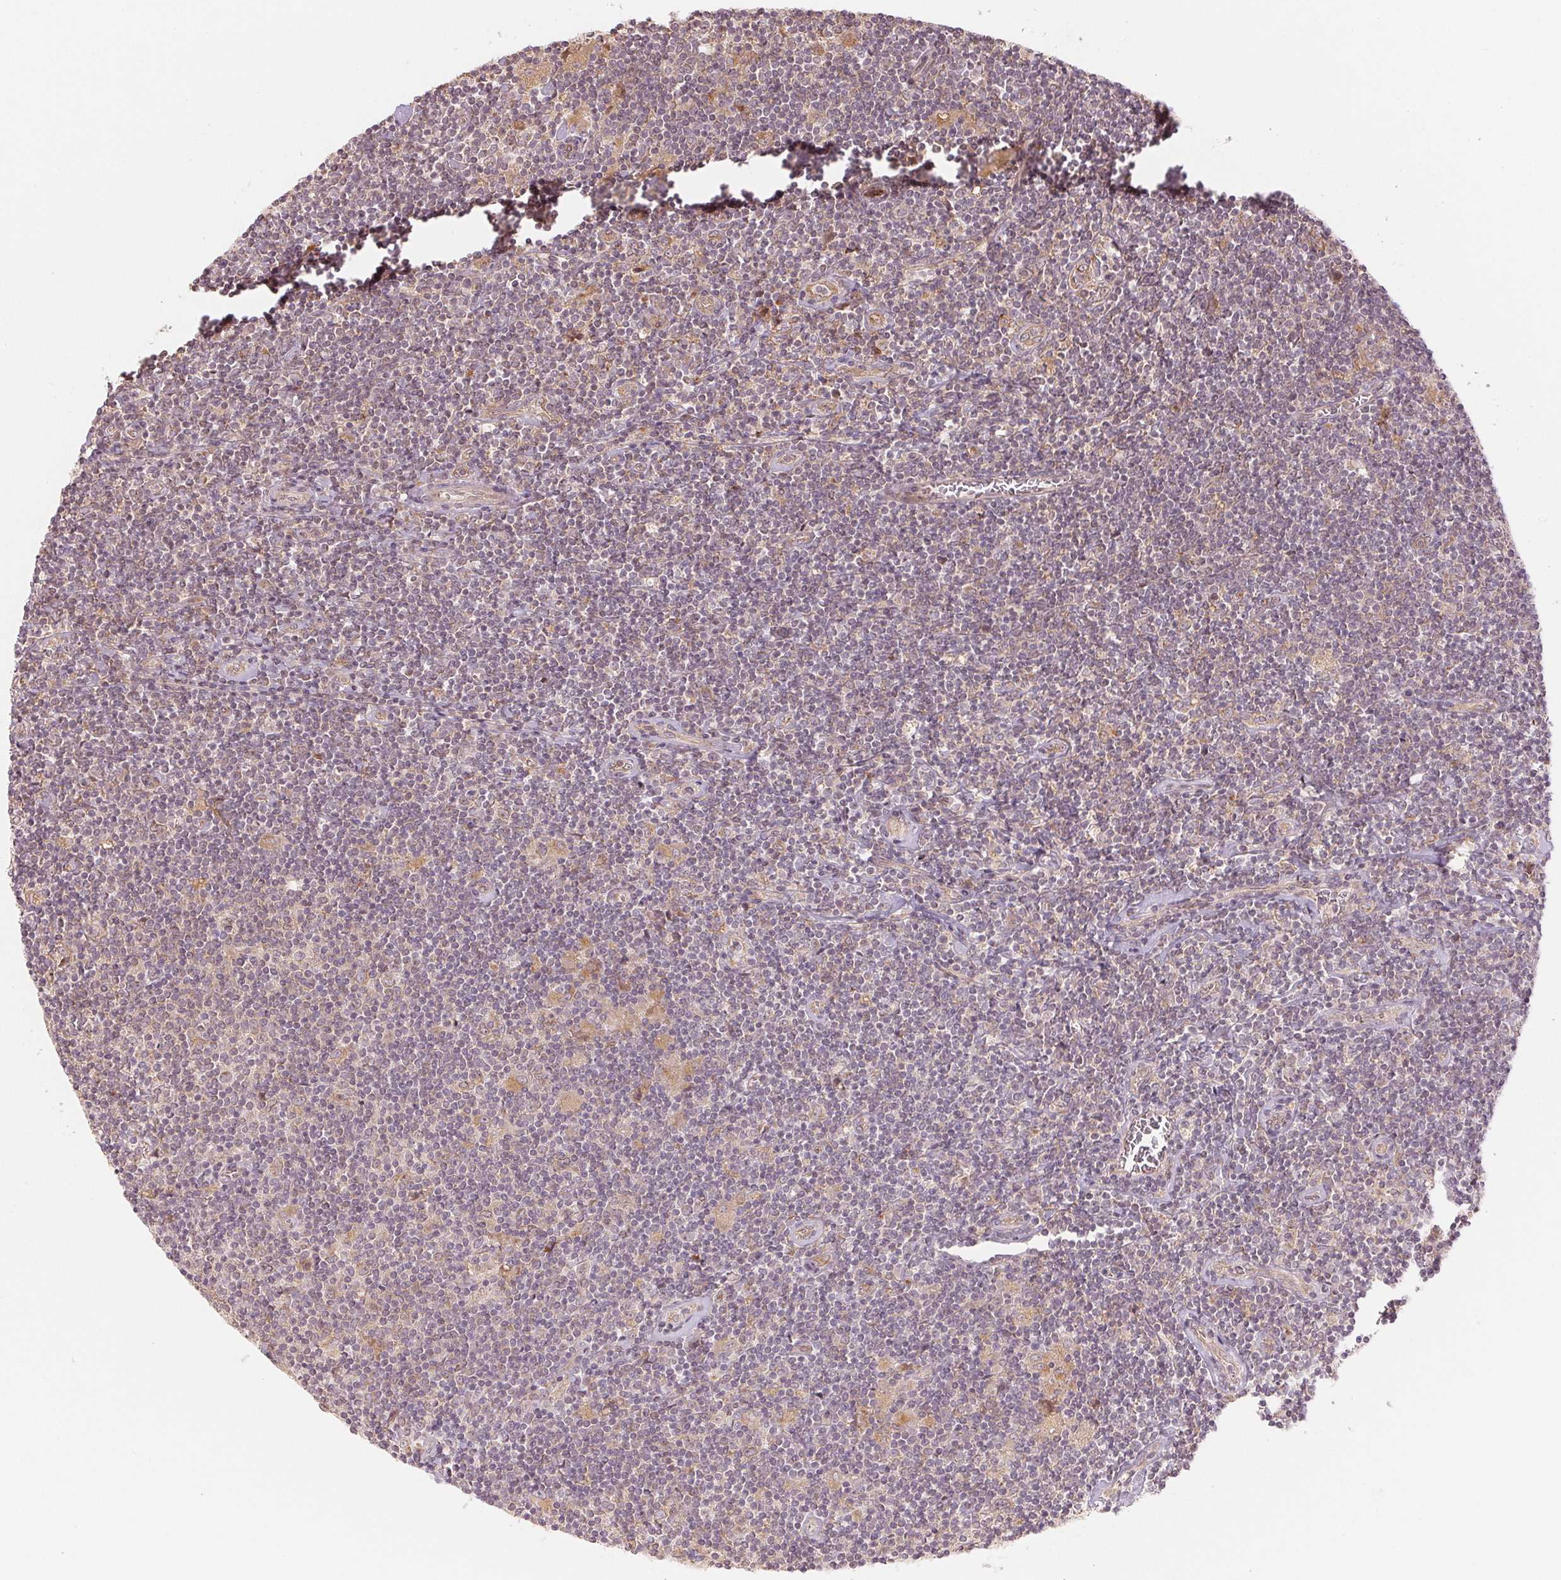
{"staining": {"intensity": "weak", "quantity": ">75%", "location": "cytoplasmic/membranous"}, "tissue": "lymphoma", "cell_type": "Tumor cells", "image_type": "cancer", "snomed": [{"axis": "morphology", "description": "Hodgkin's disease, NOS"}, {"axis": "topography", "description": "Lymph node"}], "caption": "A micrograph showing weak cytoplasmic/membranous positivity in about >75% of tumor cells in lymphoma, as visualized by brown immunohistochemical staining.", "gene": "WDR54", "patient": {"sex": "male", "age": 40}}